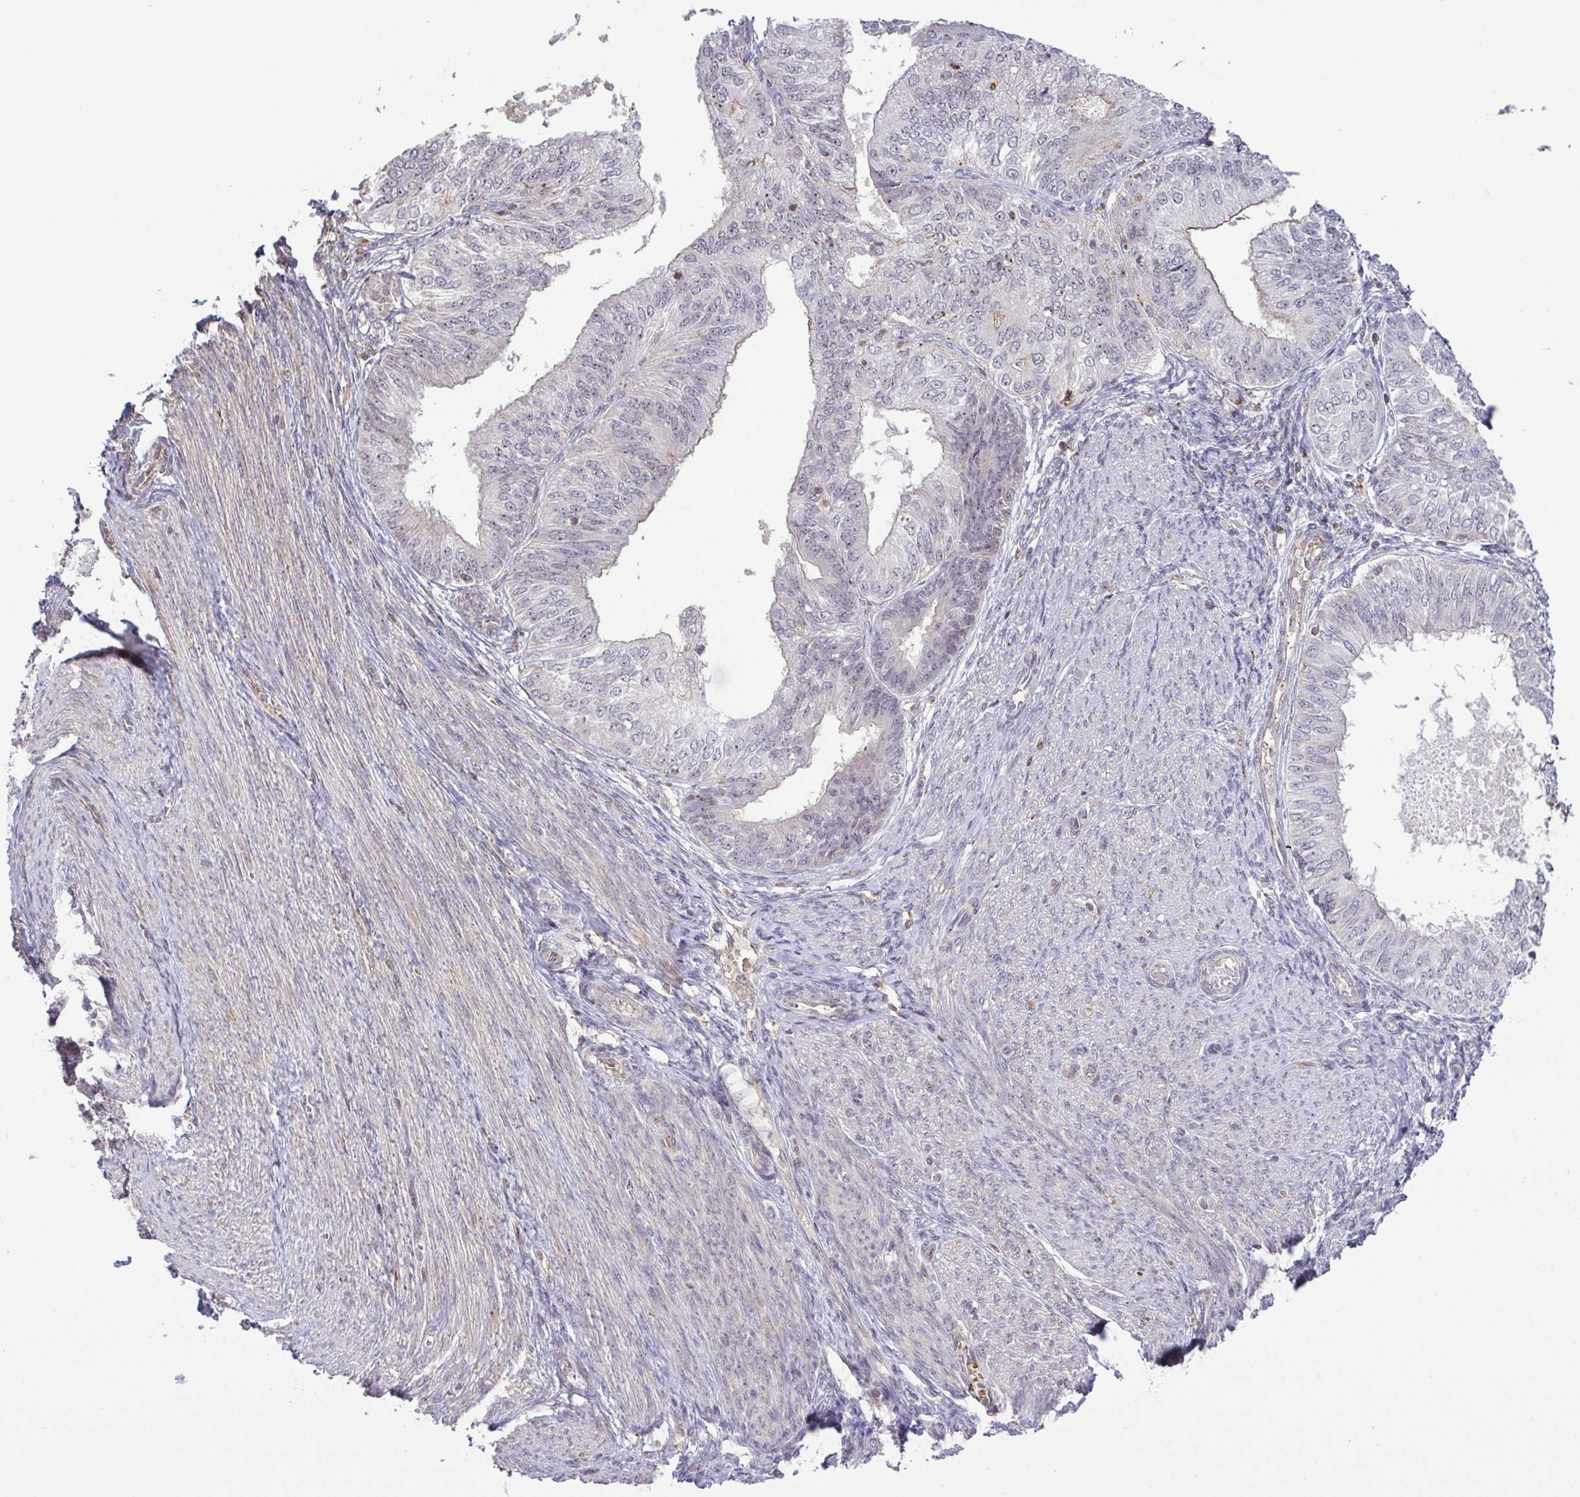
{"staining": {"intensity": "negative", "quantity": "none", "location": "none"}, "tissue": "endometrial cancer", "cell_type": "Tumor cells", "image_type": "cancer", "snomed": [{"axis": "morphology", "description": "Adenocarcinoma, NOS"}, {"axis": "topography", "description": "Endometrium"}], "caption": "Tumor cells are negative for brown protein staining in endometrial cancer.", "gene": "RSL24D1", "patient": {"sex": "female", "age": 58}}